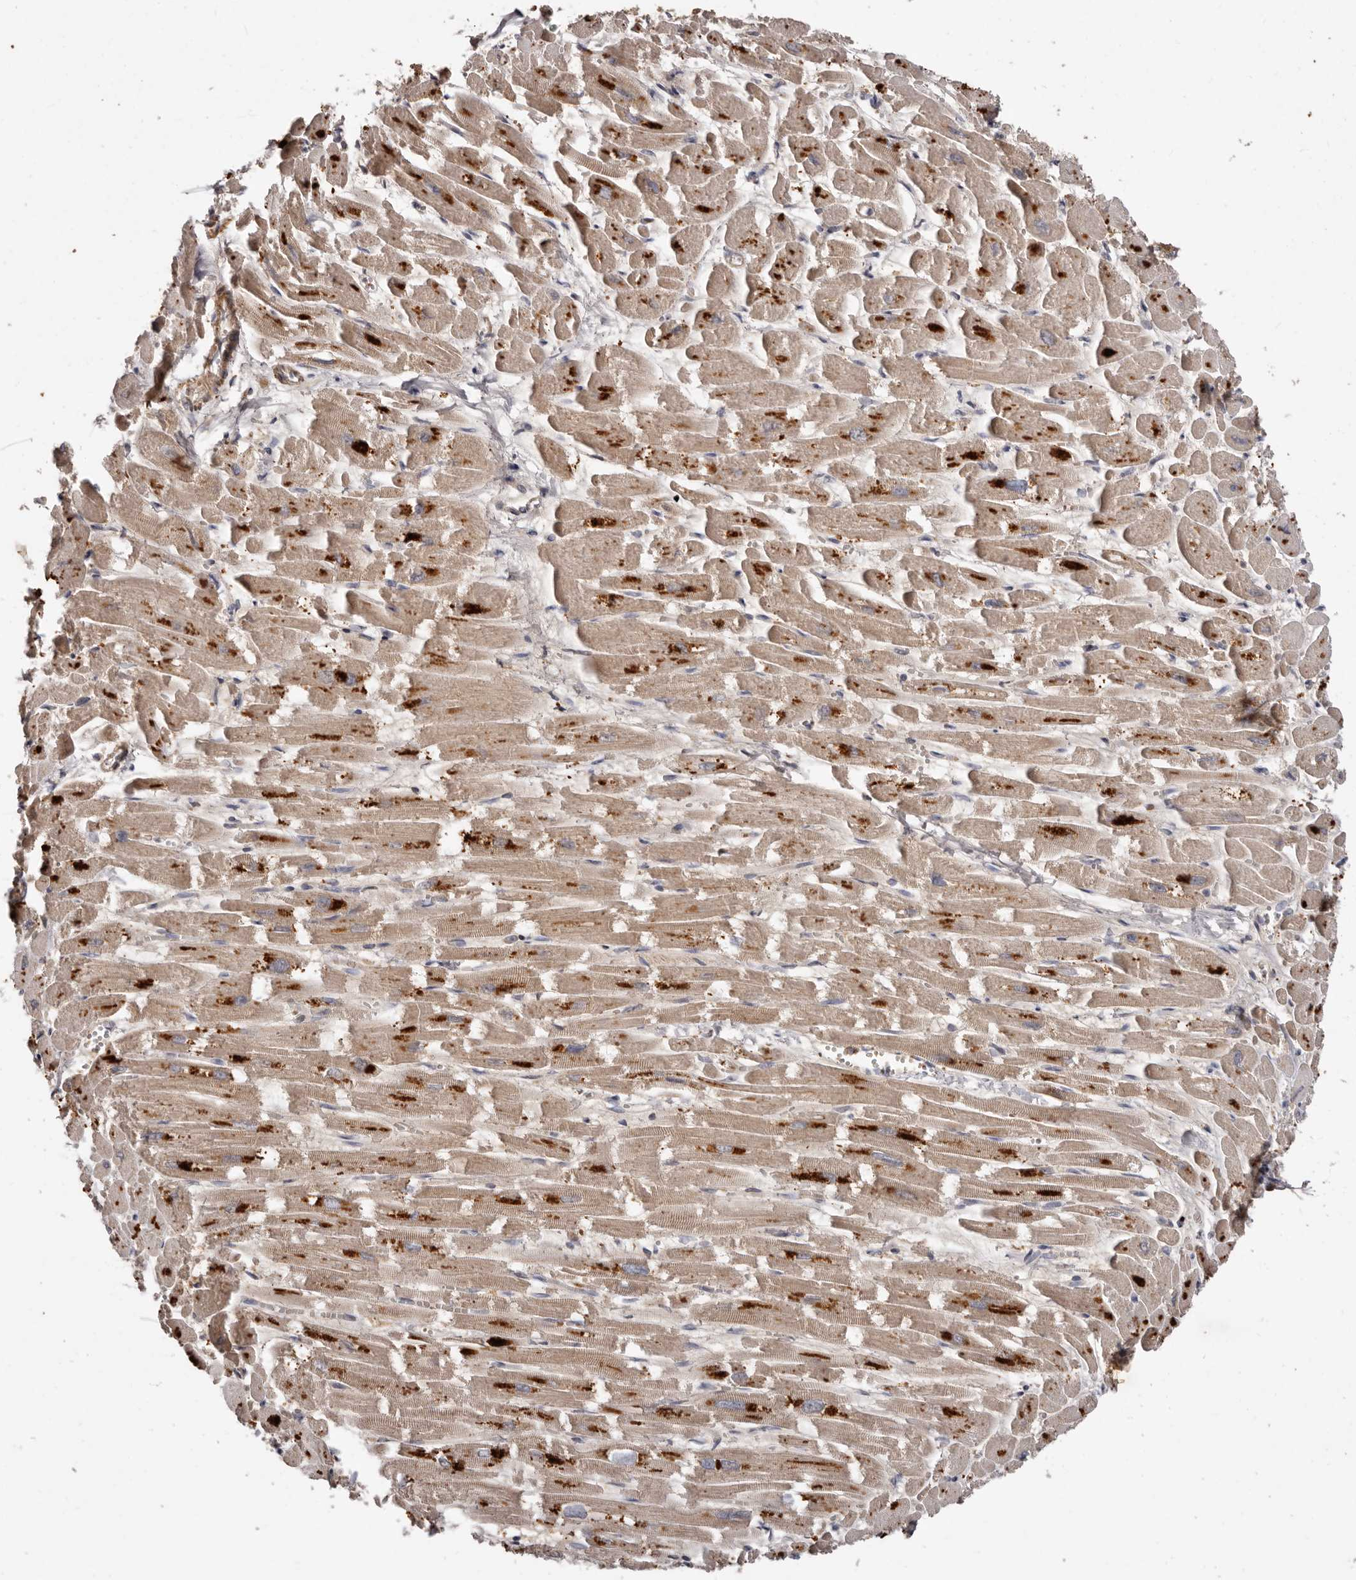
{"staining": {"intensity": "strong", "quantity": ">75%", "location": "cytoplasmic/membranous"}, "tissue": "heart muscle", "cell_type": "Cardiomyocytes", "image_type": "normal", "snomed": [{"axis": "morphology", "description": "Normal tissue, NOS"}, {"axis": "topography", "description": "Heart"}], "caption": "This is a micrograph of IHC staining of normal heart muscle, which shows strong expression in the cytoplasmic/membranous of cardiomyocytes.", "gene": "GOT1L1", "patient": {"sex": "male", "age": 54}}